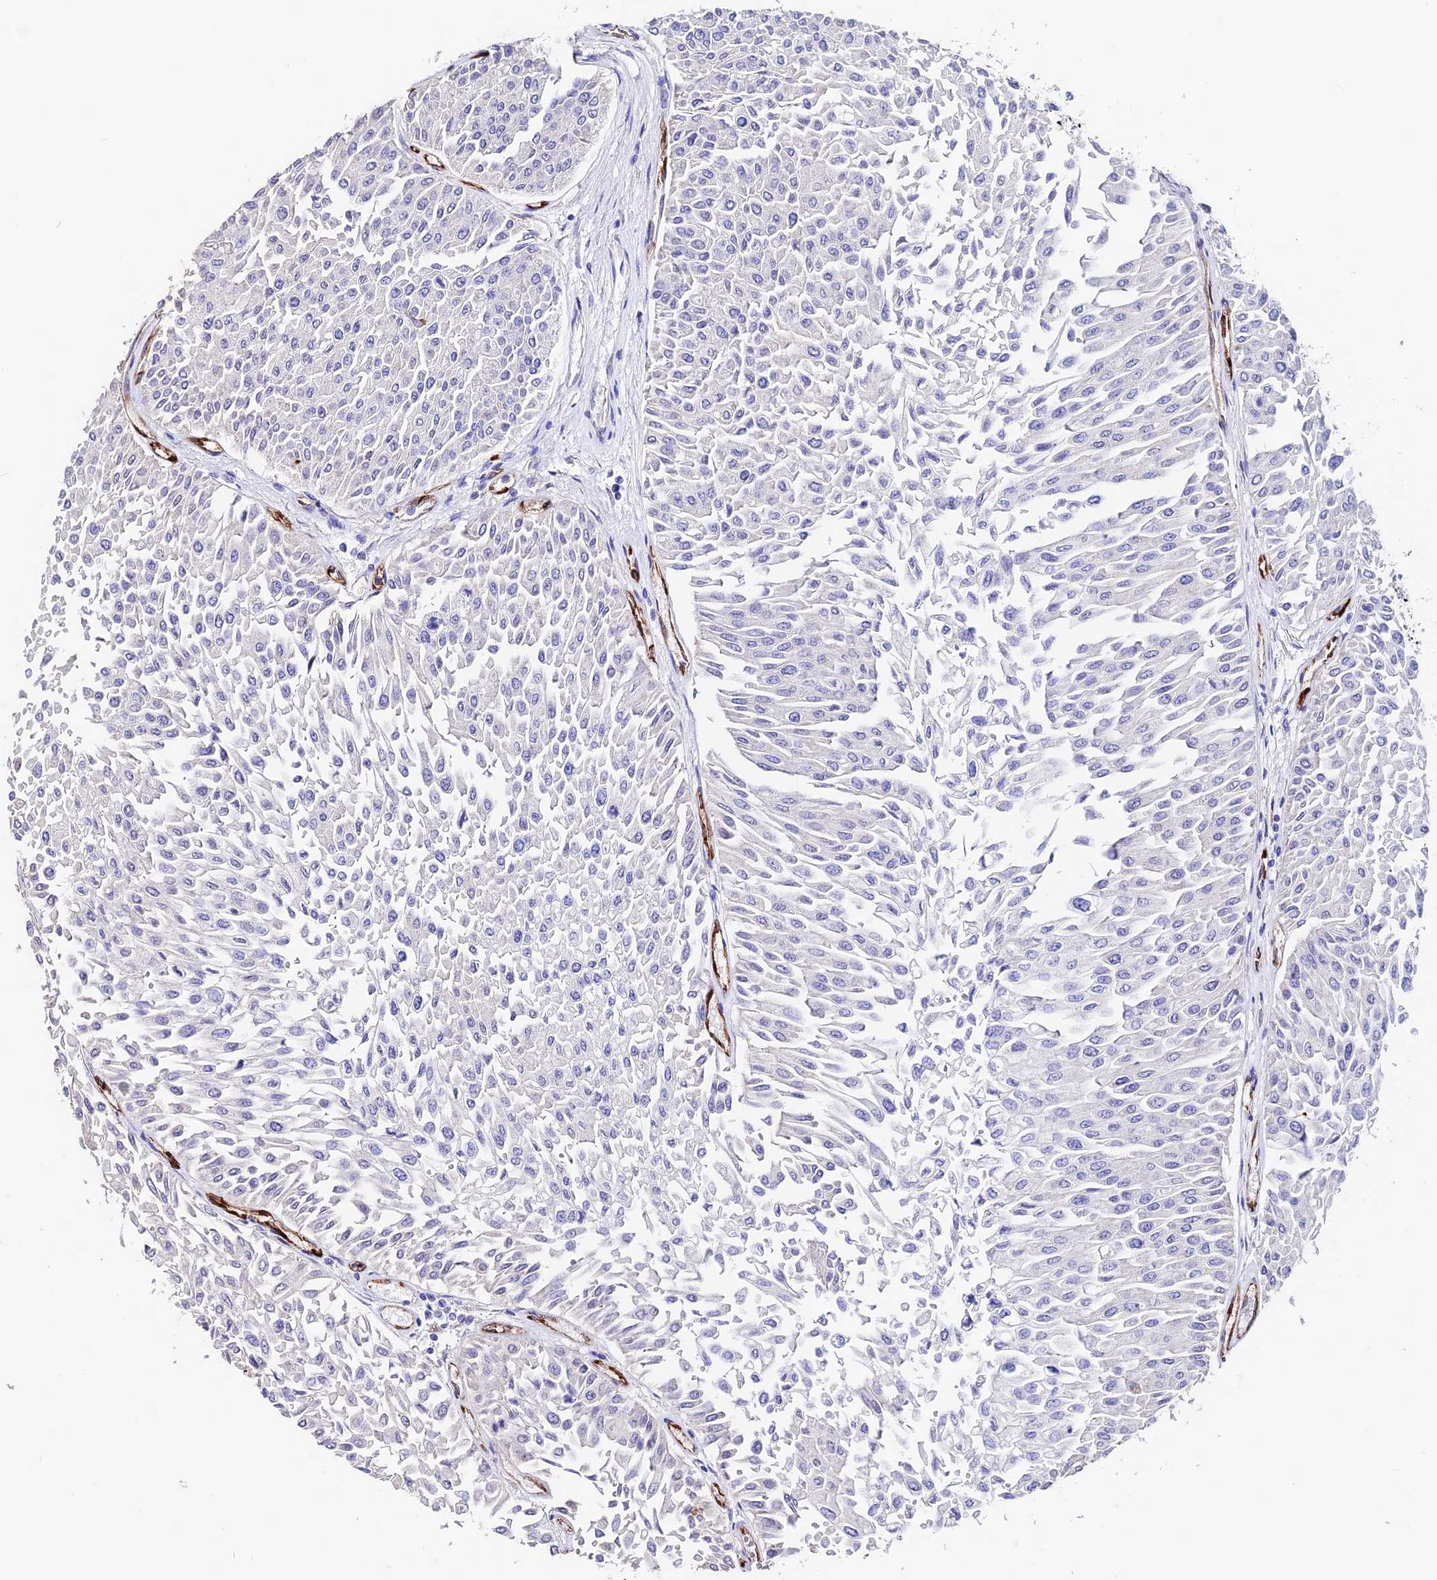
{"staining": {"intensity": "negative", "quantity": "none", "location": "none"}, "tissue": "urothelial cancer", "cell_type": "Tumor cells", "image_type": "cancer", "snomed": [{"axis": "morphology", "description": "Urothelial carcinoma, Low grade"}, {"axis": "topography", "description": "Urinary bladder"}], "caption": "IHC photomicrograph of neoplastic tissue: human urothelial cancer stained with DAB displays no significant protein expression in tumor cells. (DAB (3,3'-diaminobenzidine) immunohistochemistry (IHC), high magnification).", "gene": "ESM1", "patient": {"sex": "male", "age": 67}}